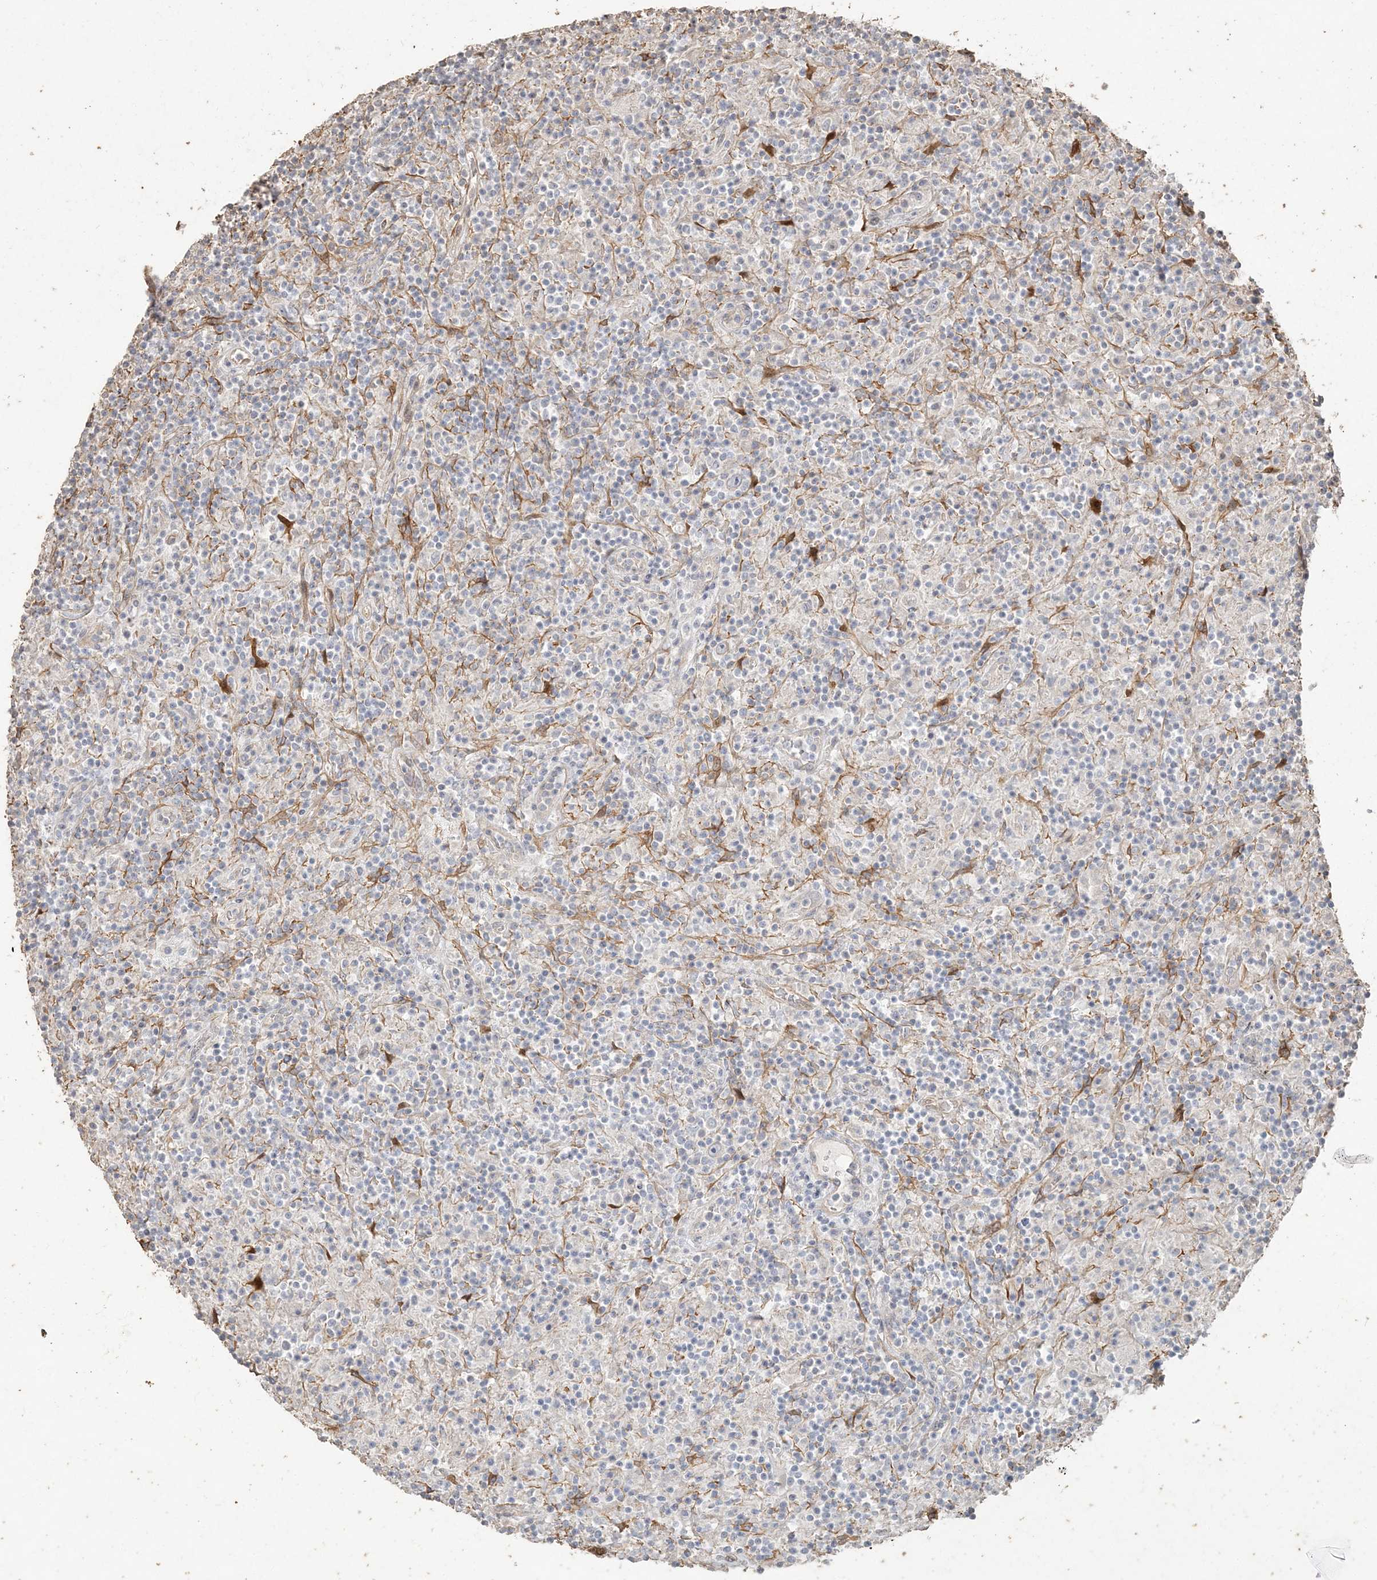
{"staining": {"intensity": "negative", "quantity": "none", "location": "none"}, "tissue": "lymphoma", "cell_type": "Tumor cells", "image_type": "cancer", "snomed": [{"axis": "morphology", "description": "Hodgkin's disease, NOS"}, {"axis": "topography", "description": "Lymph node"}], "caption": "Immunohistochemistry (IHC) image of Hodgkin's disease stained for a protein (brown), which reveals no positivity in tumor cells.", "gene": "RNF145", "patient": {"sex": "male", "age": 70}}